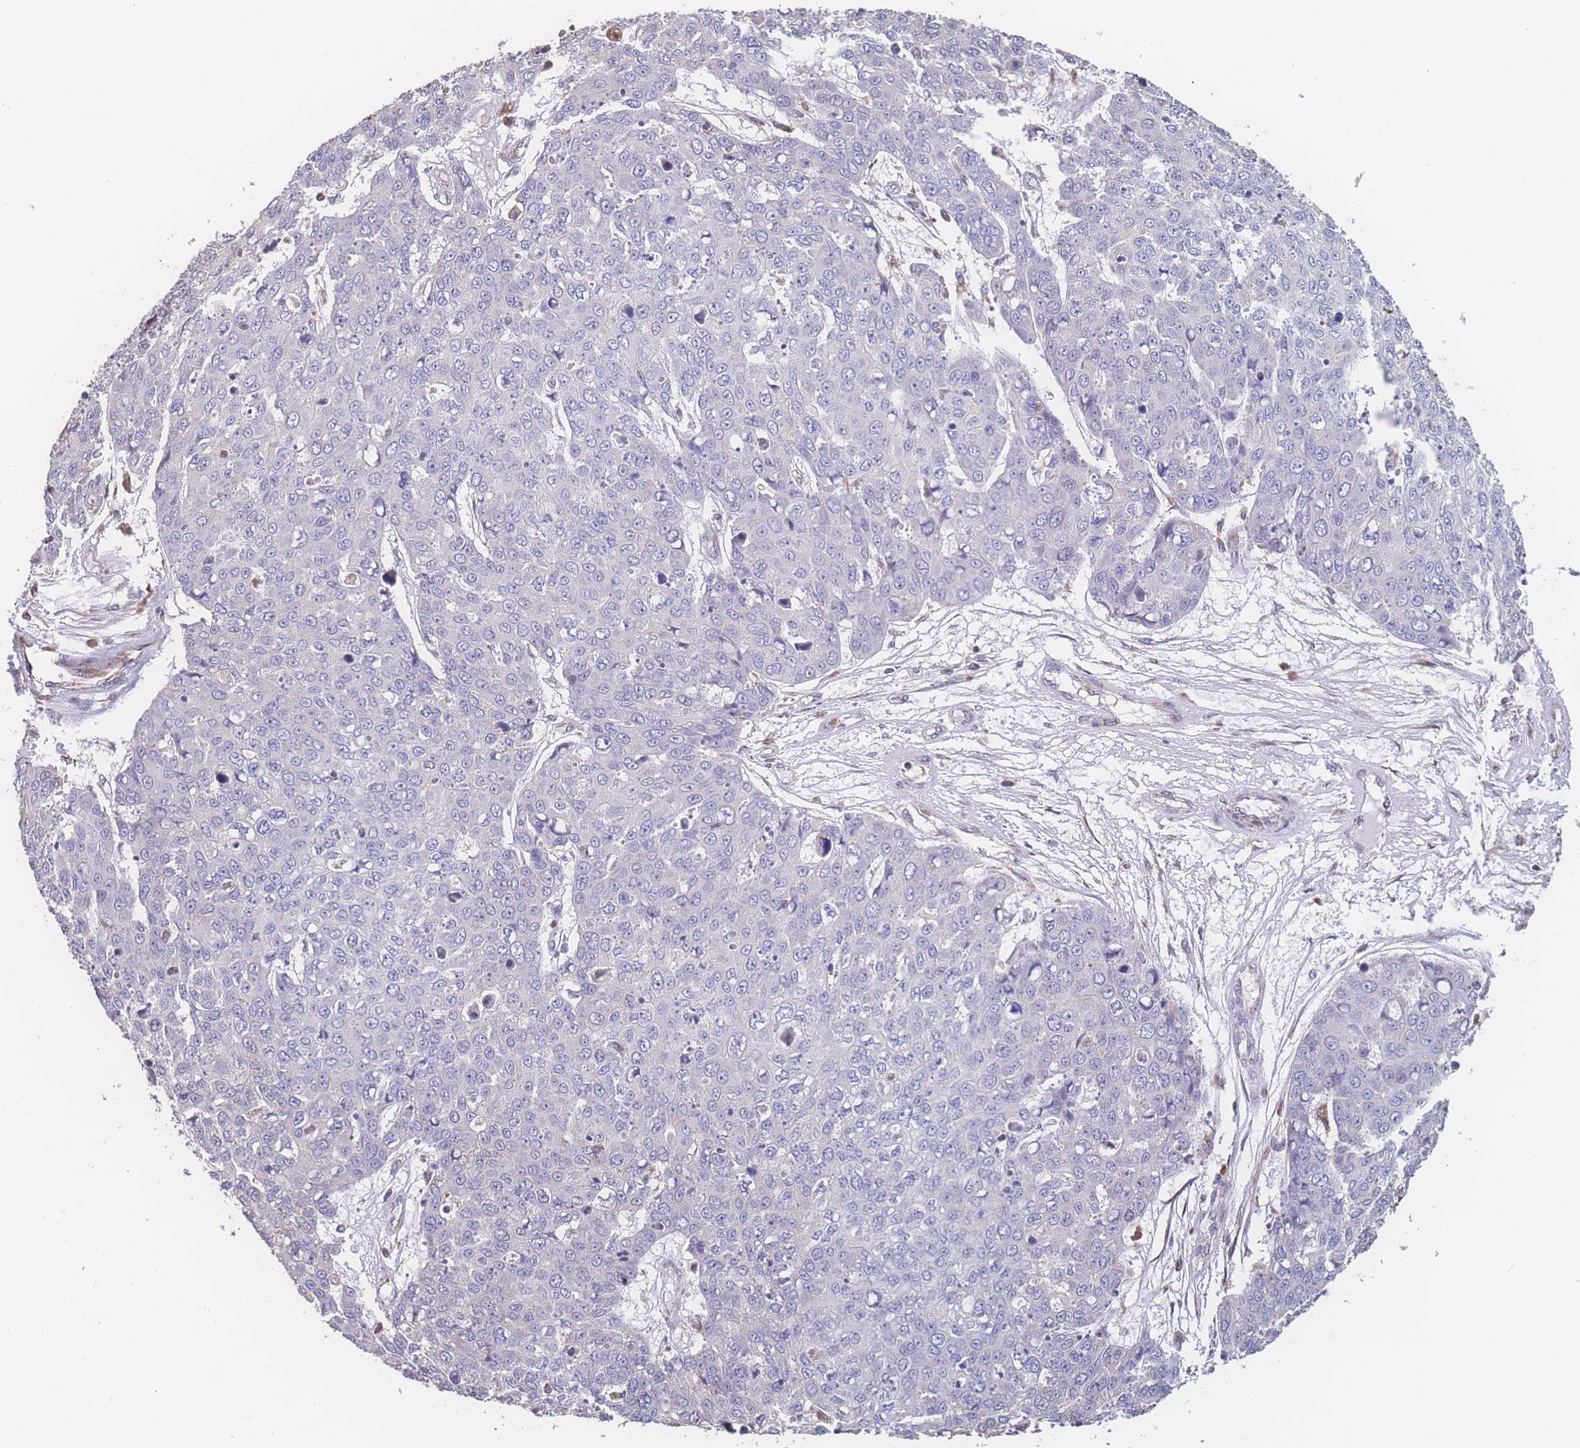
{"staining": {"intensity": "moderate", "quantity": "<25%", "location": "cytoplasmic/membranous"}, "tissue": "skin cancer", "cell_type": "Tumor cells", "image_type": "cancer", "snomed": [{"axis": "morphology", "description": "Normal tissue, NOS"}, {"axis": "morphology", "description": "Squamous cell carcinoma, NOS"}, {"axis": "topography", "description": "Skin"}], "caption": "High-power microscopy captured an immunohistochemistry (IHC) photomicrograph of skin squamous cell carcinoma, revealing moderate cytoplasmic/membranous staining in about <25% of tumor cells.", "gene": "SGSM3", "patient": {"sex": "male", "age": 72}}